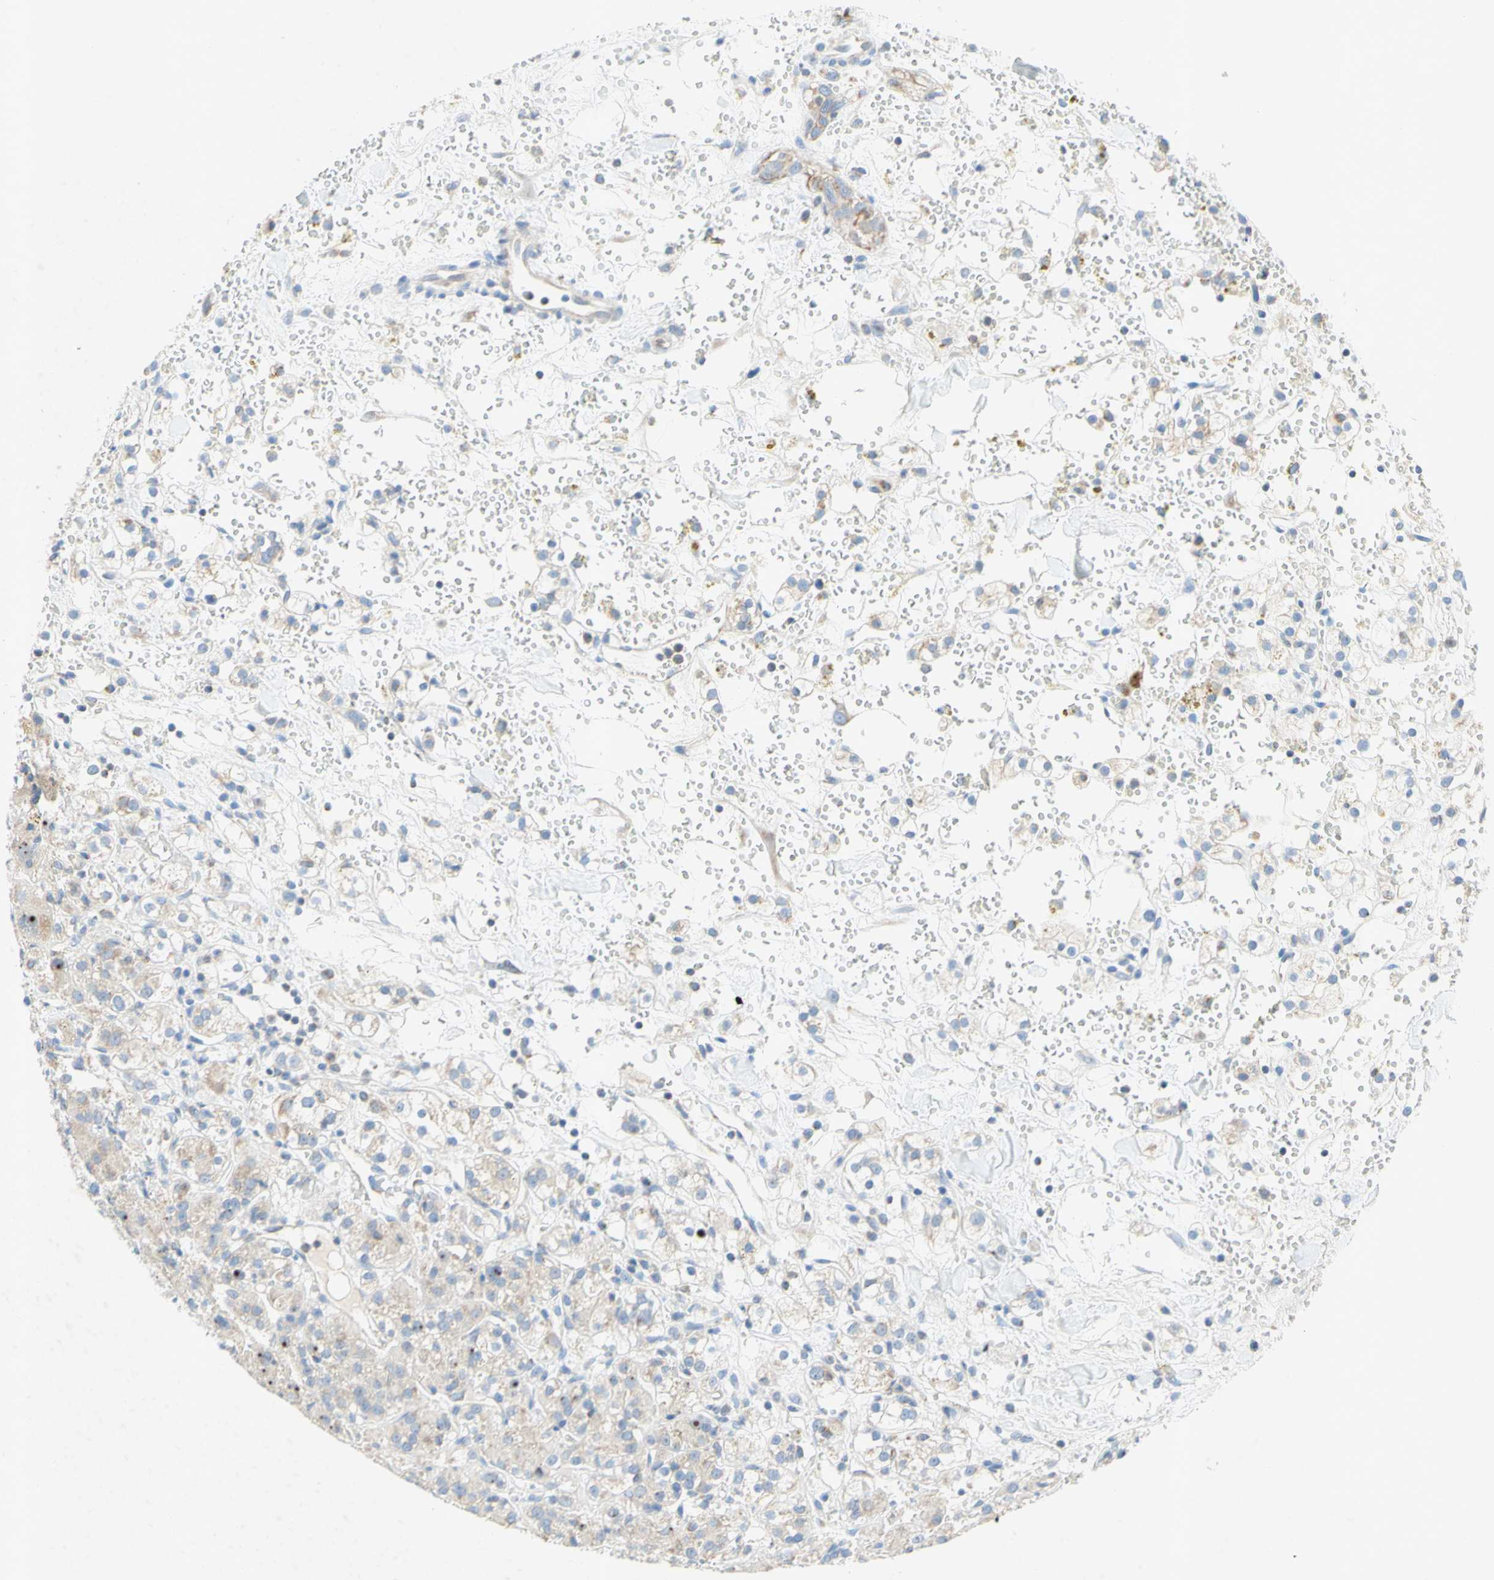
{"staining": {"intensity": "weak", "quantity": "25%-75%", "location": "cytoplasmic/membranous"}, "tissue": "renal cancer", "cell_type": "Tumor cells", "image_type": "cancer", "snomed": [{"axis": "morphology", "description": "Adenocarcinoma, NOS"}, {"axis": "topography", "description": "Kidney"}], "caption": "Protein positivity by immunohistochemistry displays weak cytoplasmic/membranous staining in approximately 25%-75% of tumor cells in adenocarcinoma (renal).", "gene": "MFF", "patient": {"sex": "male", "age": 61}}